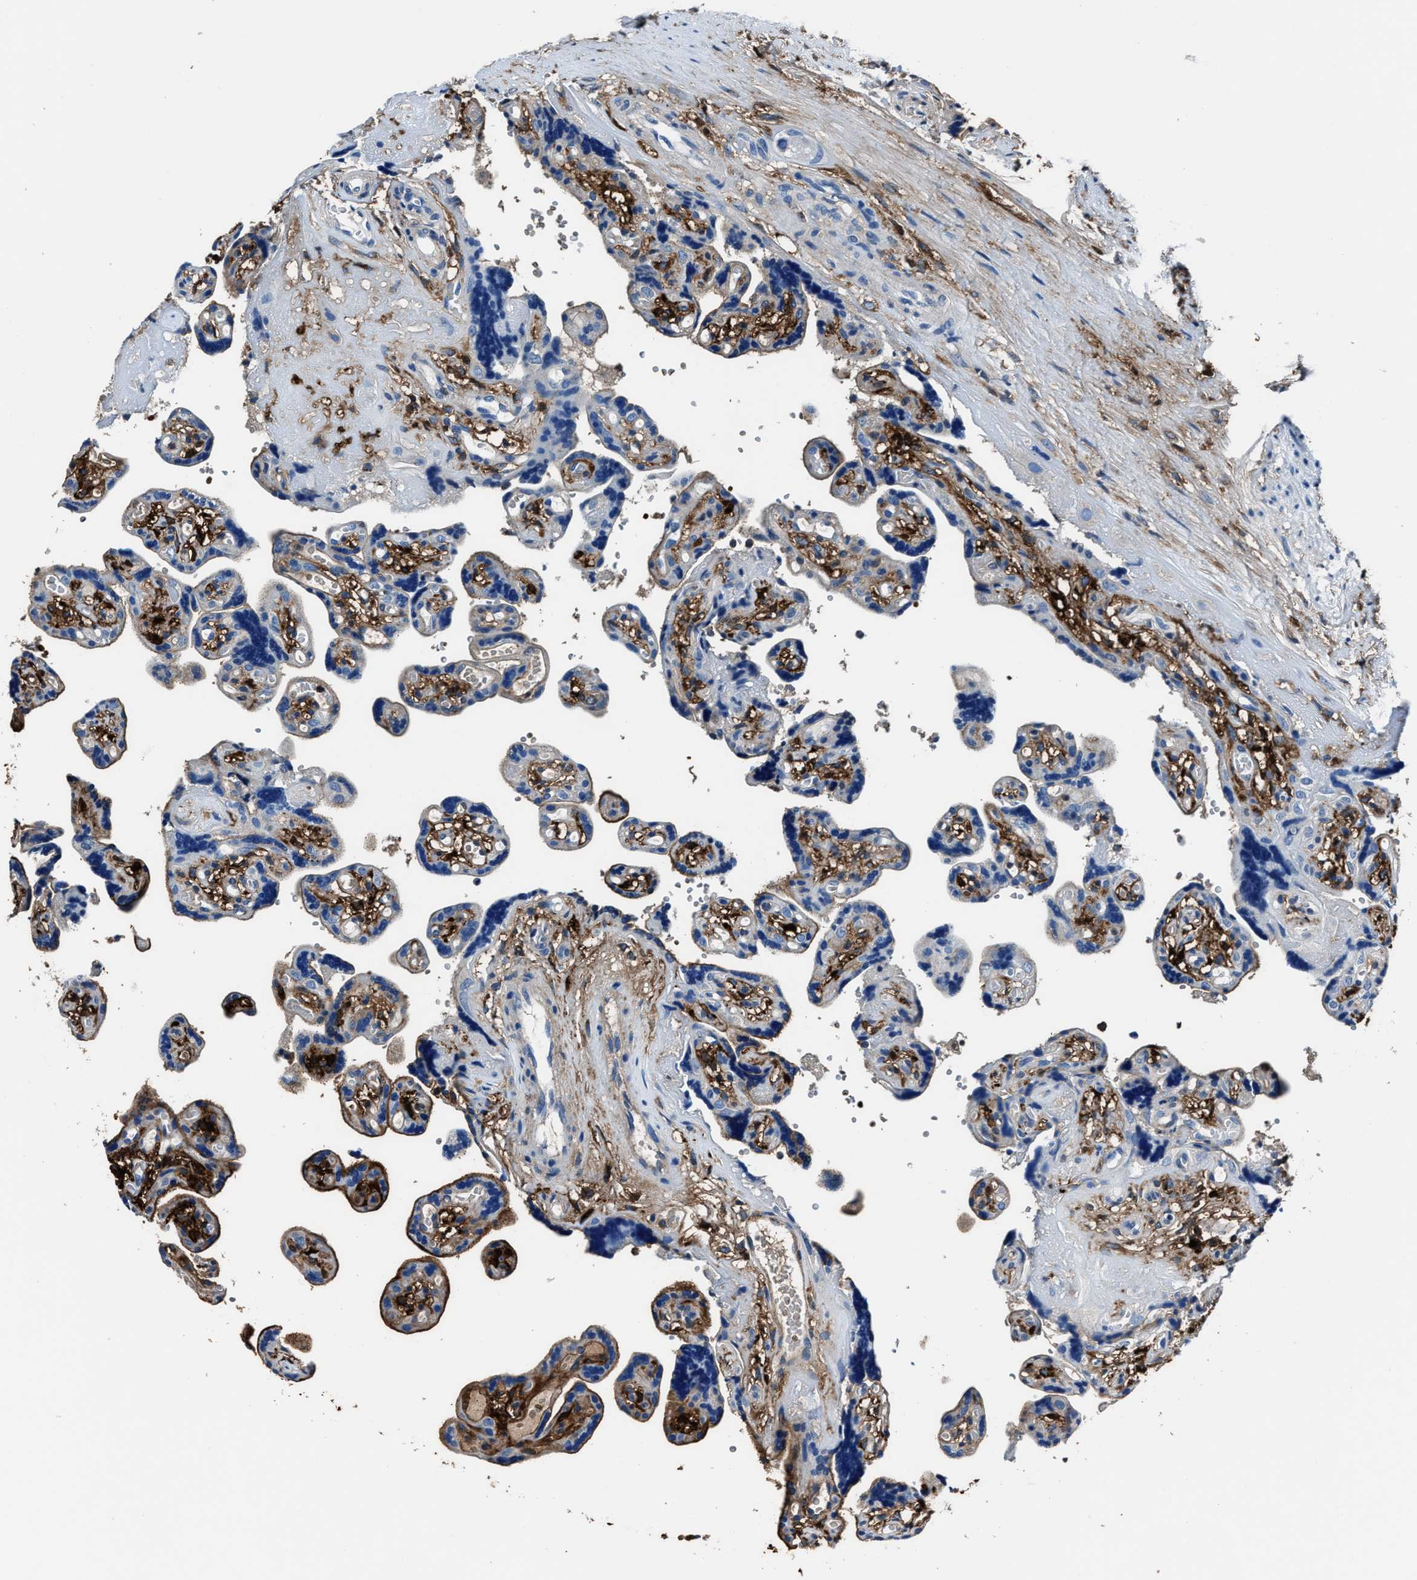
{"staining": {"intensity": "negative", "quantity": "none", "location": "none"}, "tissue": "placenta", "cell_type": "Trophoblastic cells", "image_type": "normal", "snomed": [{"axis": "morphology", "description": "Normal tissue, NOS"}, {"axis": "topography", "description": "Placenta"}], "caption": "An IHC photomicrograph of unremarkable placenta is shown. There is no staining in trophoblastic cells of placenta. The staining is performed using DAB (3,3'-diaminobenzidine) brown chromogen with nuclei counter-stained in using hematoxylin.", "gene": "FTL", "patient": {"sex": "female", "age": 30}}